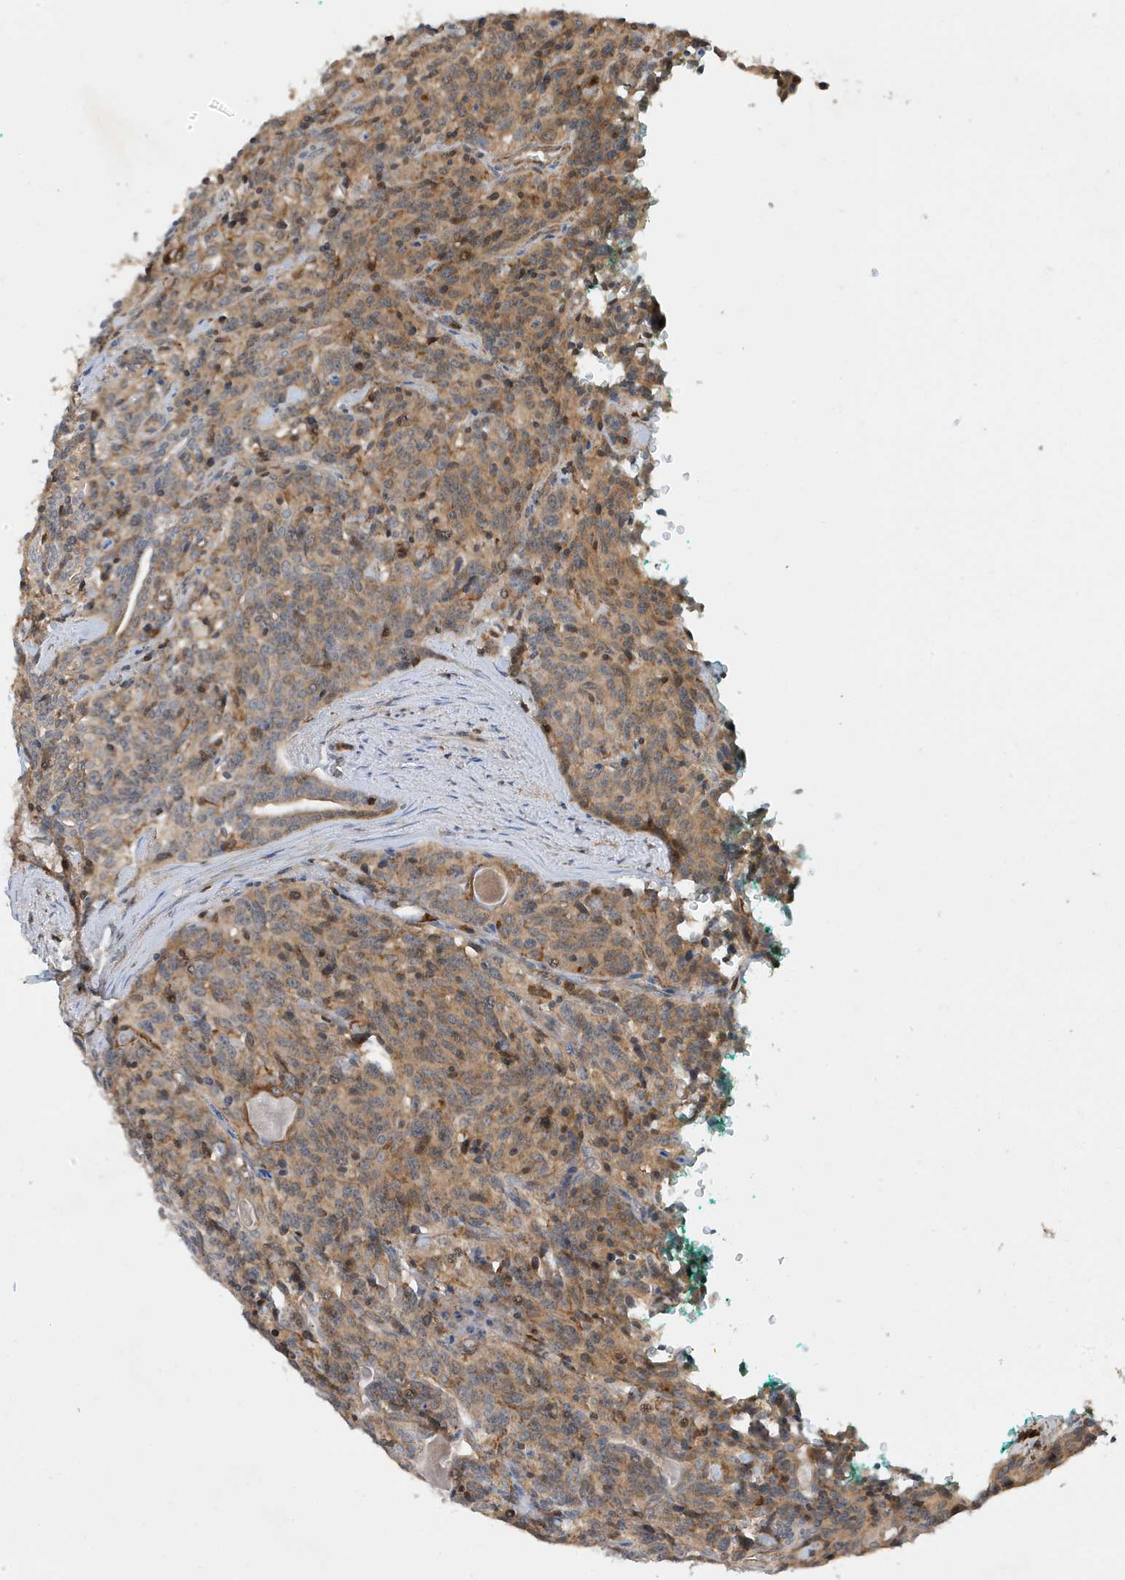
{"staining": {"intensity": "moderate", "quantity": ">75%", "location": "cytoplasmic/membranous"}, "tissue": "carcinoid", "cell_type": "Tumor cells", "image_type": "cancer", "snomed": [{"axis": "morphology", "description": "Carcinoid, malignant, NOS"}, {"axis": "topography", "description": "Lung"}], "caption": "Immunohistochemical staining of human carcinoid (malignant) demonstrates medium levels of moderate cytoplasmic/membranous protein positivity in approximately >75% of tumor cells. (IHC, brightfield microscopy, high magnification).", "gene": "TATDN3", "patient": {"sex": "female", "age": 46}}